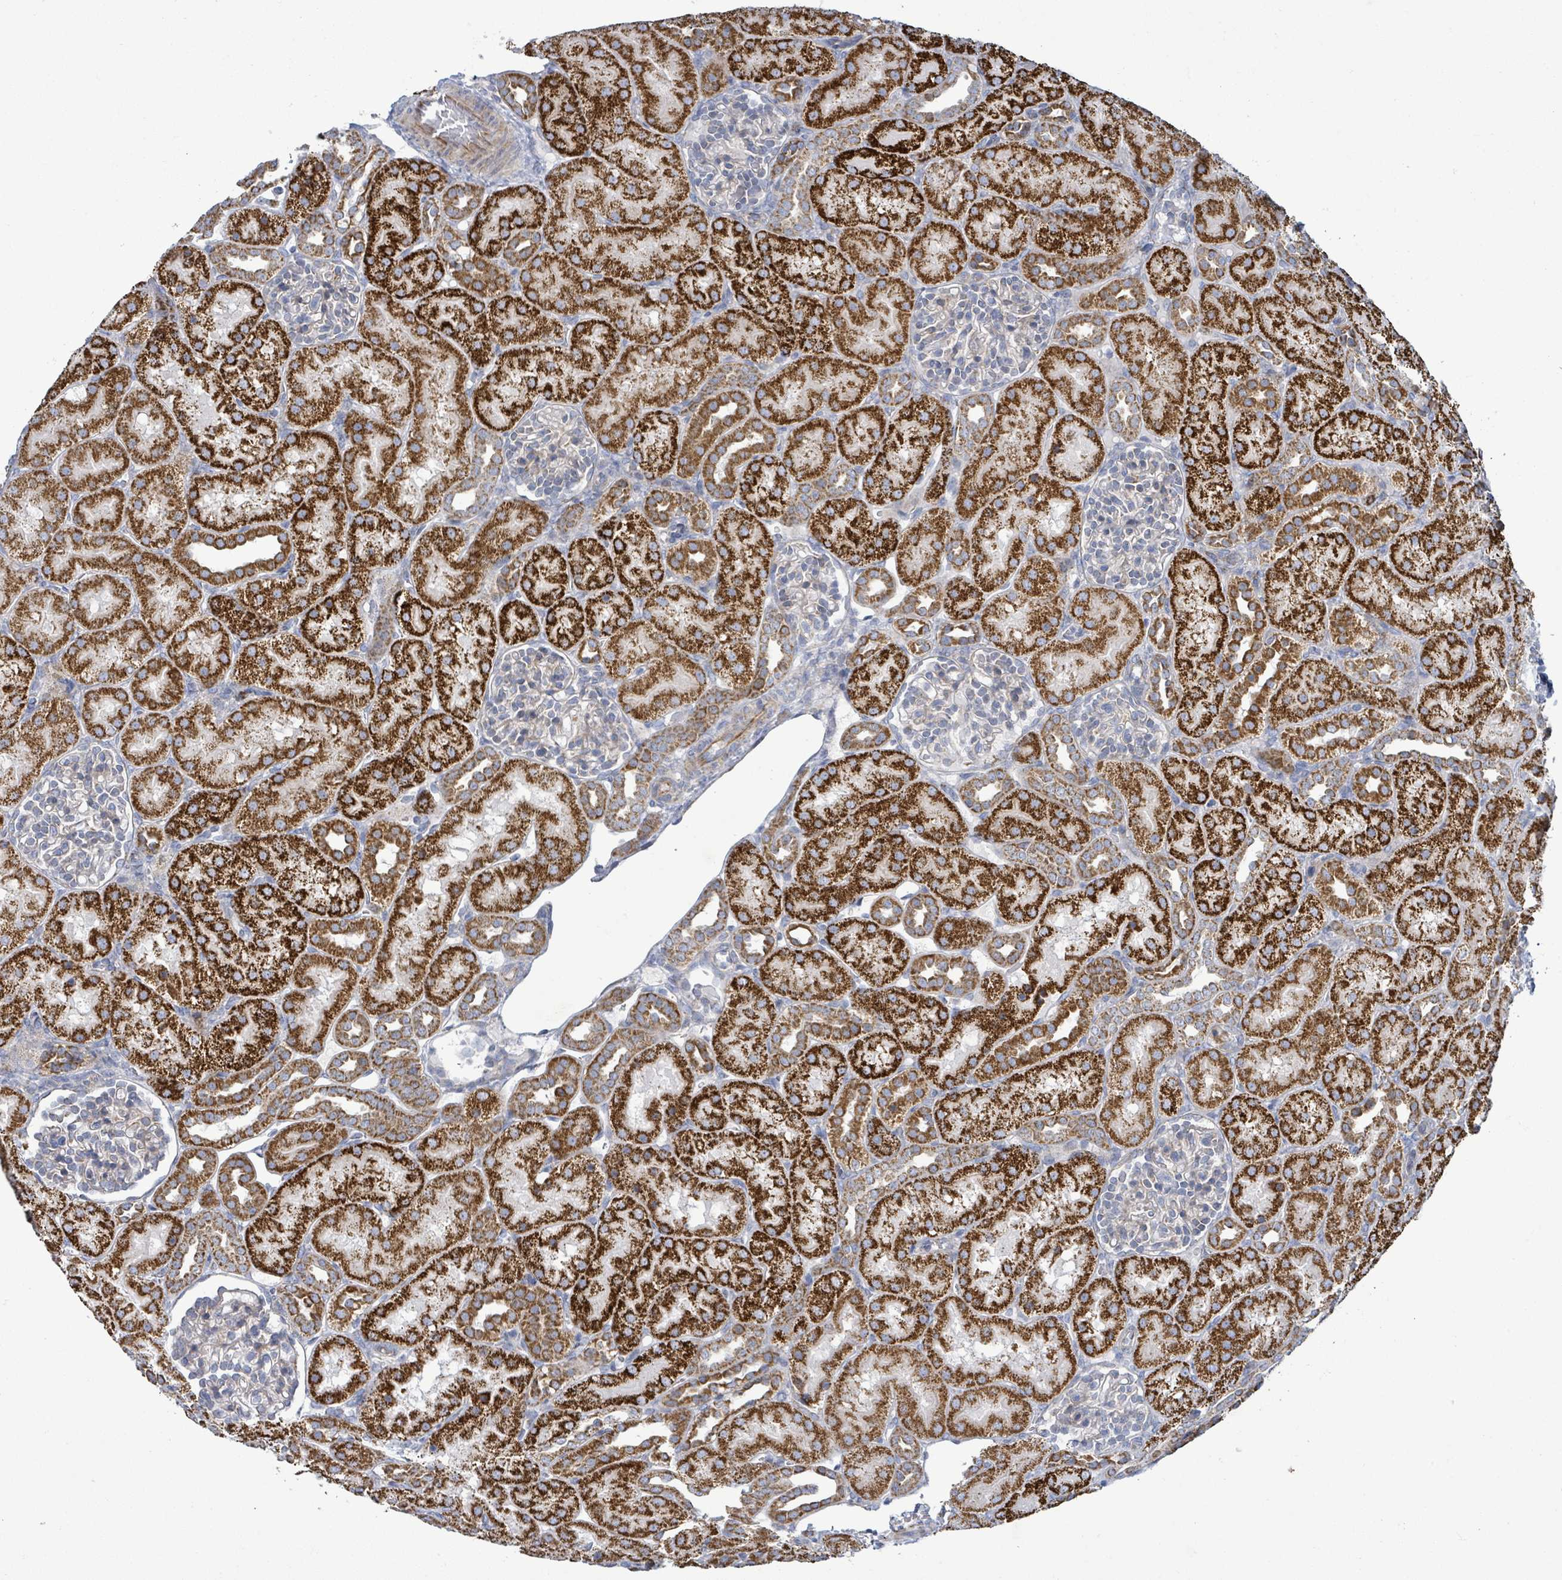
{"staining": {"intensity": "negative", "quantity": "none", "location": "none"}, "tissue": "kidney", "cell_type": "Cells in glomeruli", "image_type": "normal", "snomed": [{"axis": "morphology", "description": "Normal tissue, NOS"}, {"axis": "topography", "description": "Kidney"}], "caption": "IHC photomicrograph of benign kidney: kidney stained with DAB (3,3'-diaminobenzidine) reveals no significant protein positivity in cells in glomeruli.", "gene": "ALG12", "patient": {"sex": "male", "age": 1}}